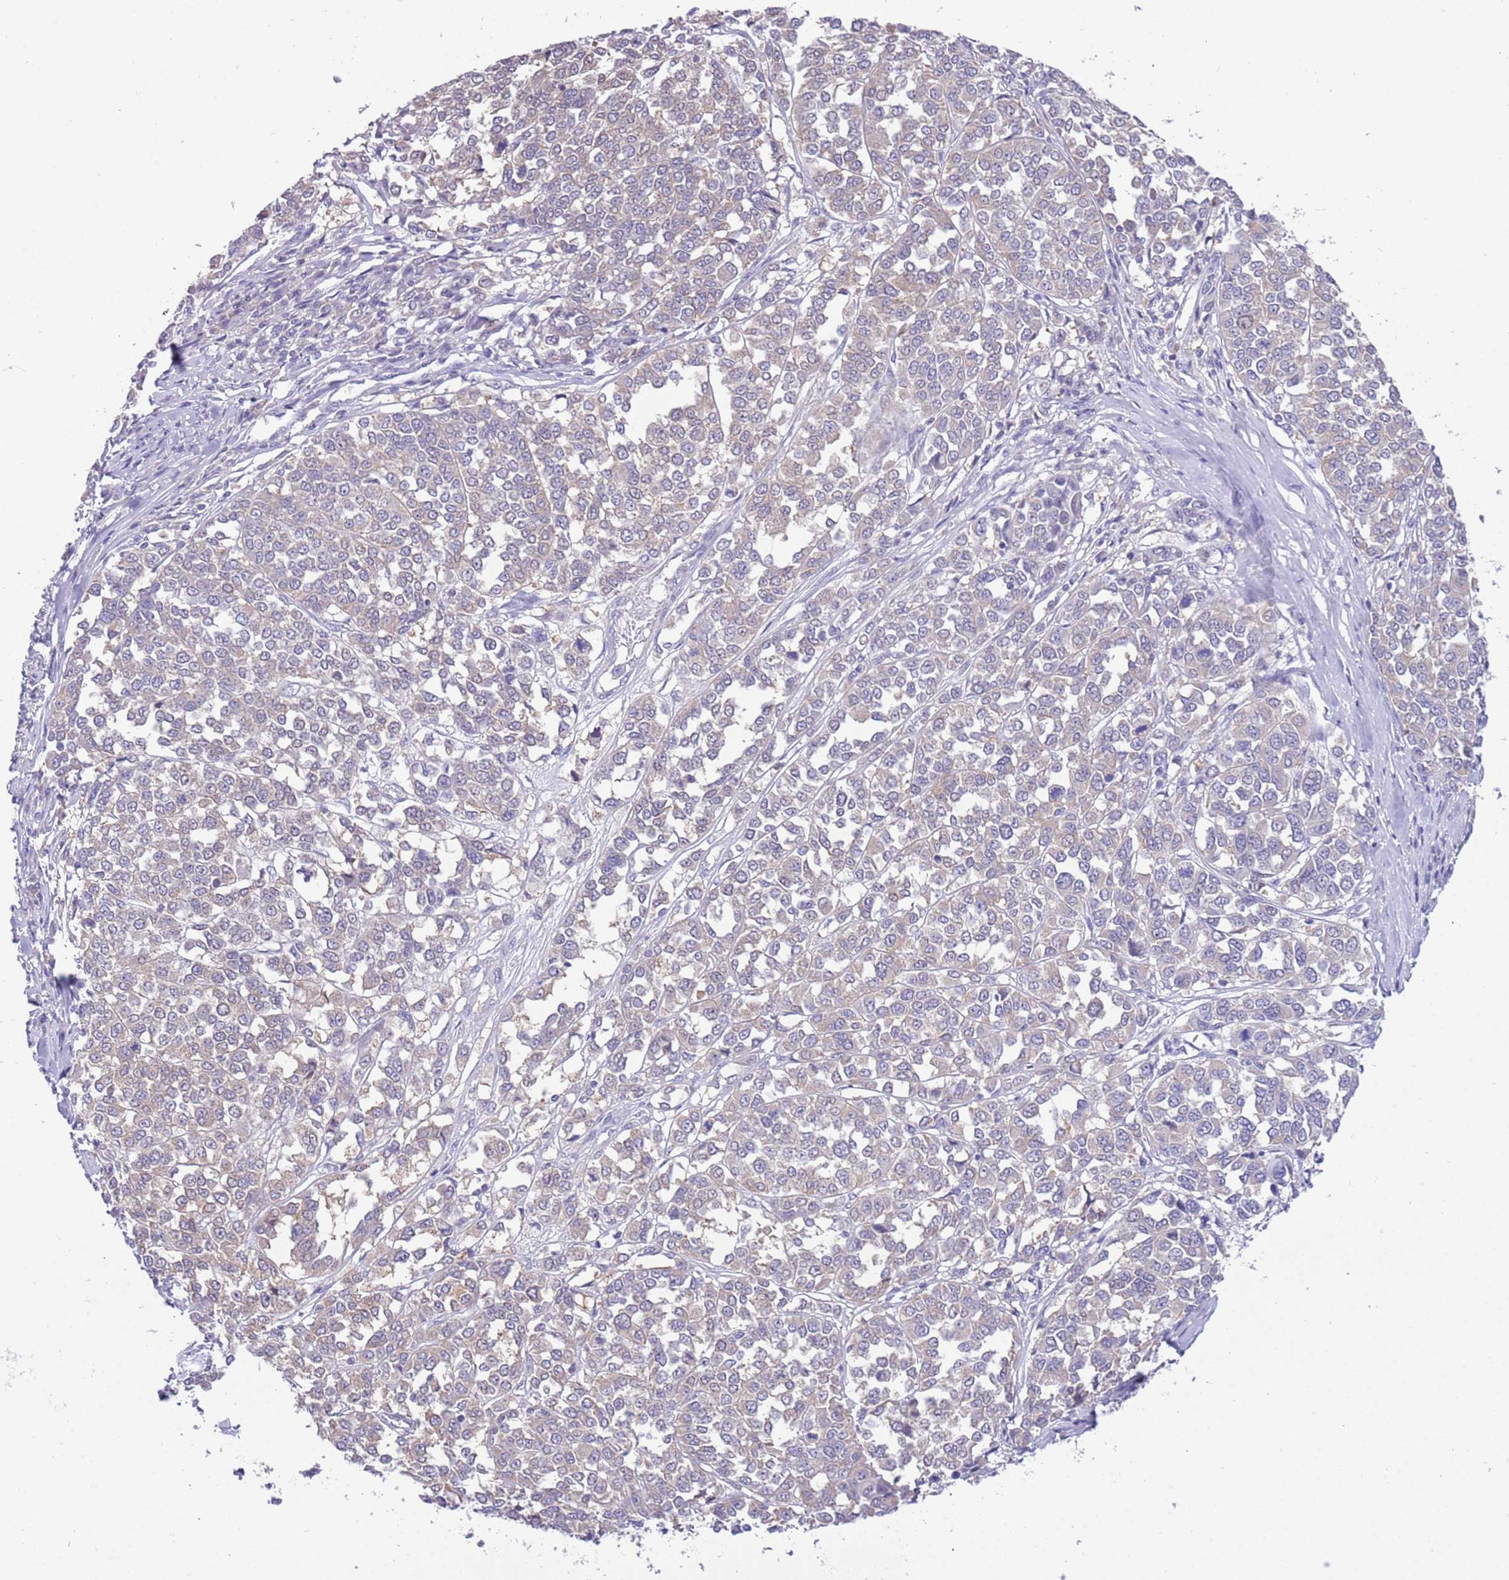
{"staining": {"intensity": "weak", "quantity": "<25%", "location": "cytoplasmic/membranous"}, "tissue": "melanoma", "cell_type": "Tumor cells", "image_type": "cancer", "snomed": [{"axis": "morphology", "description": "Malignant melanoma, Metastatic site"}, {"axis": "topography", "description": "Lymph node"}], "caption": "High magnification brightfield microscopy of malignant melanoma (metastatic site) stained with DAB (brown) and counterstained with hematoxylin (blue): tumor cells show no significant positivity.", "gene": "STIP1", "patient": {"sex": "male", "age": 44}}